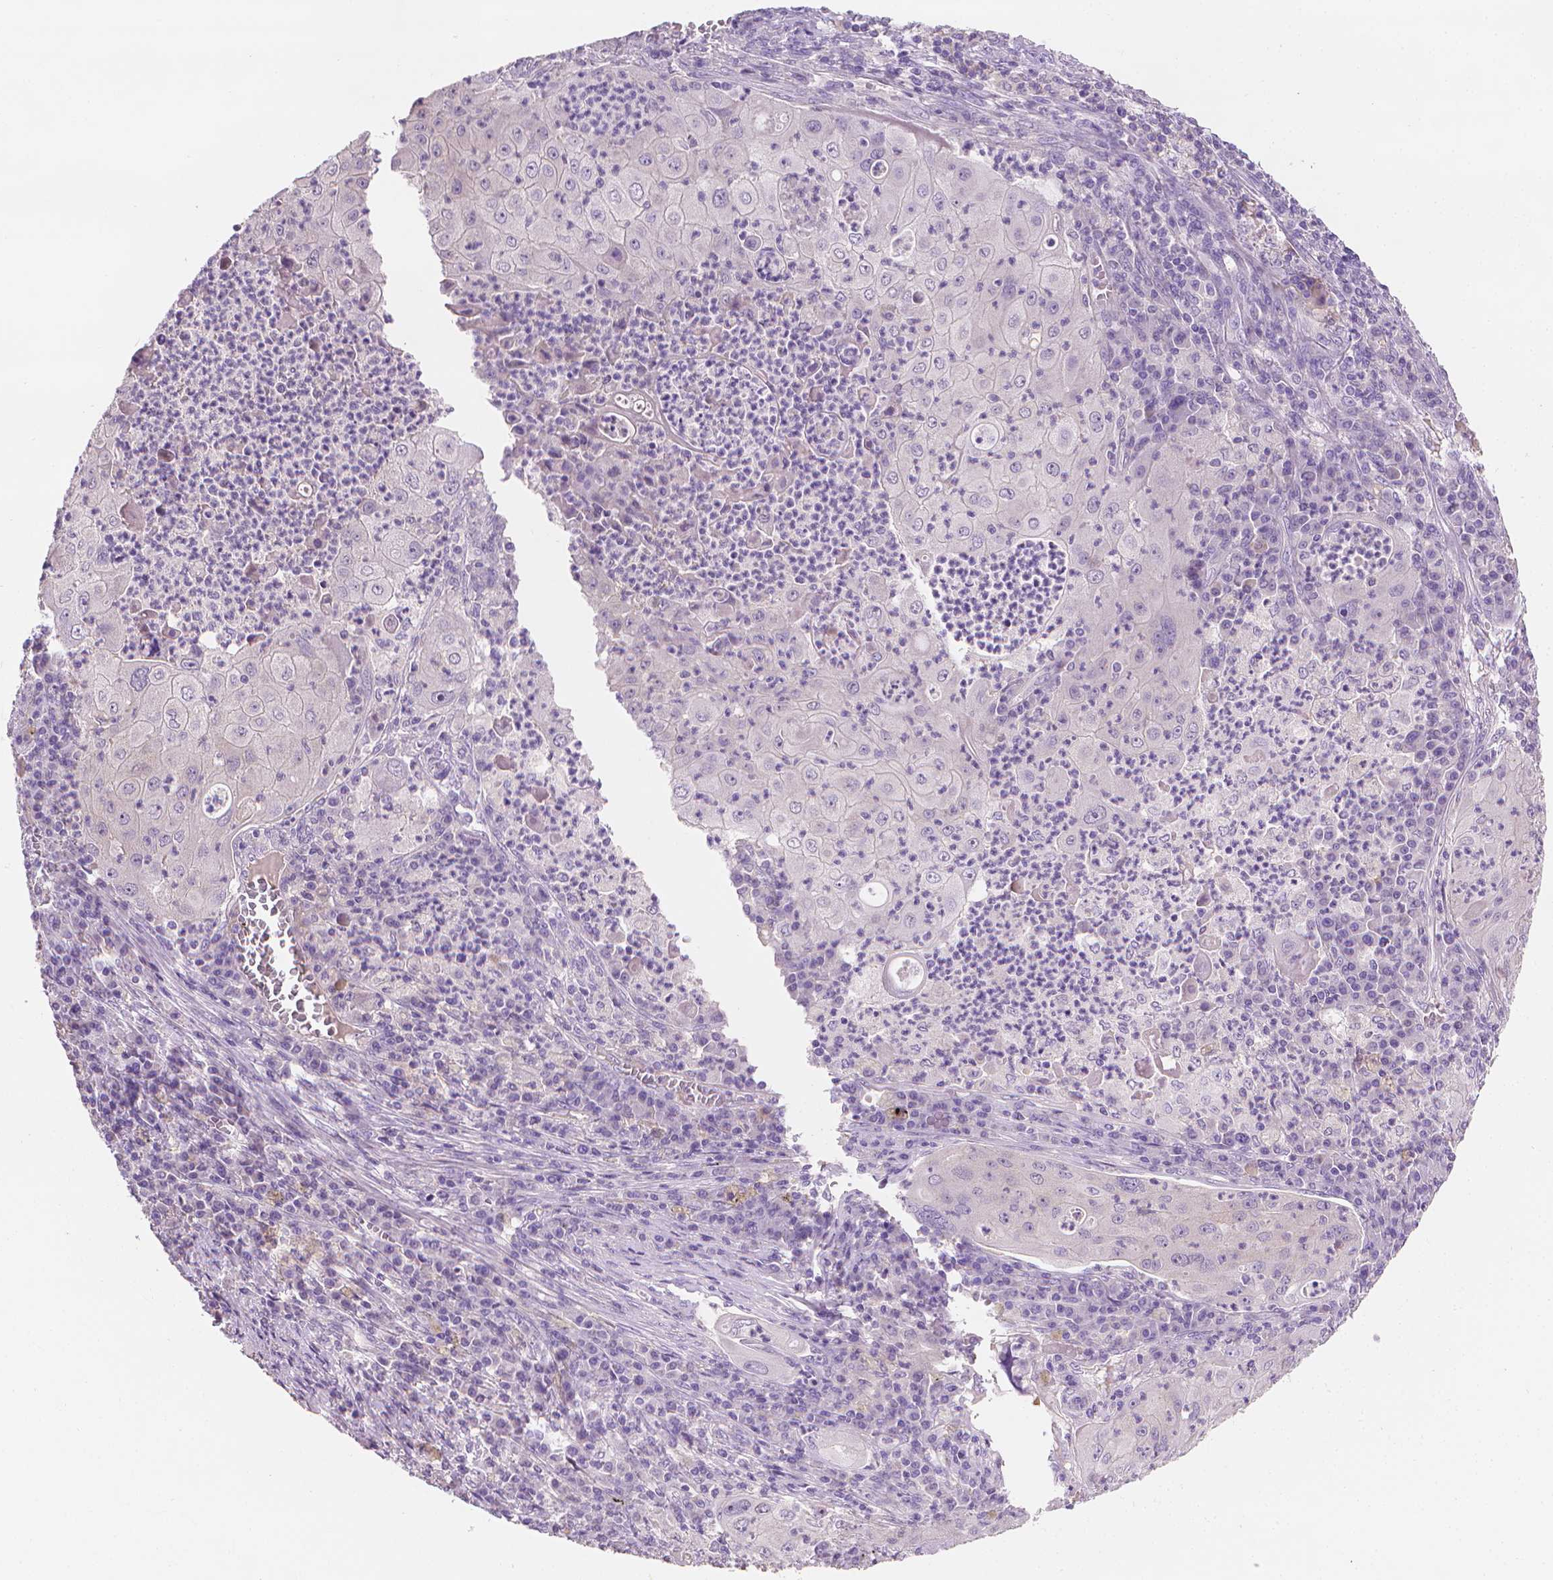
{"staining": {"intensity": "negative", "quantity": "none", "location": "none"}, "tissue": "lung cancer", "cell_type": "Tumor cells", "image_type": "cancer", "snomed": [{"axis": "morphology", "description": "Squamous cell carcinoma, NOS"}, {"axis": "topography", "description": "Lung"}], "caption": "A high-resolution histopathology image shows immunohistochemistry staining of lung cancer, which displays no significant positivity in tumor cells.", "gene": "FASN", "patient": {"sex": "female", "age": 59}}